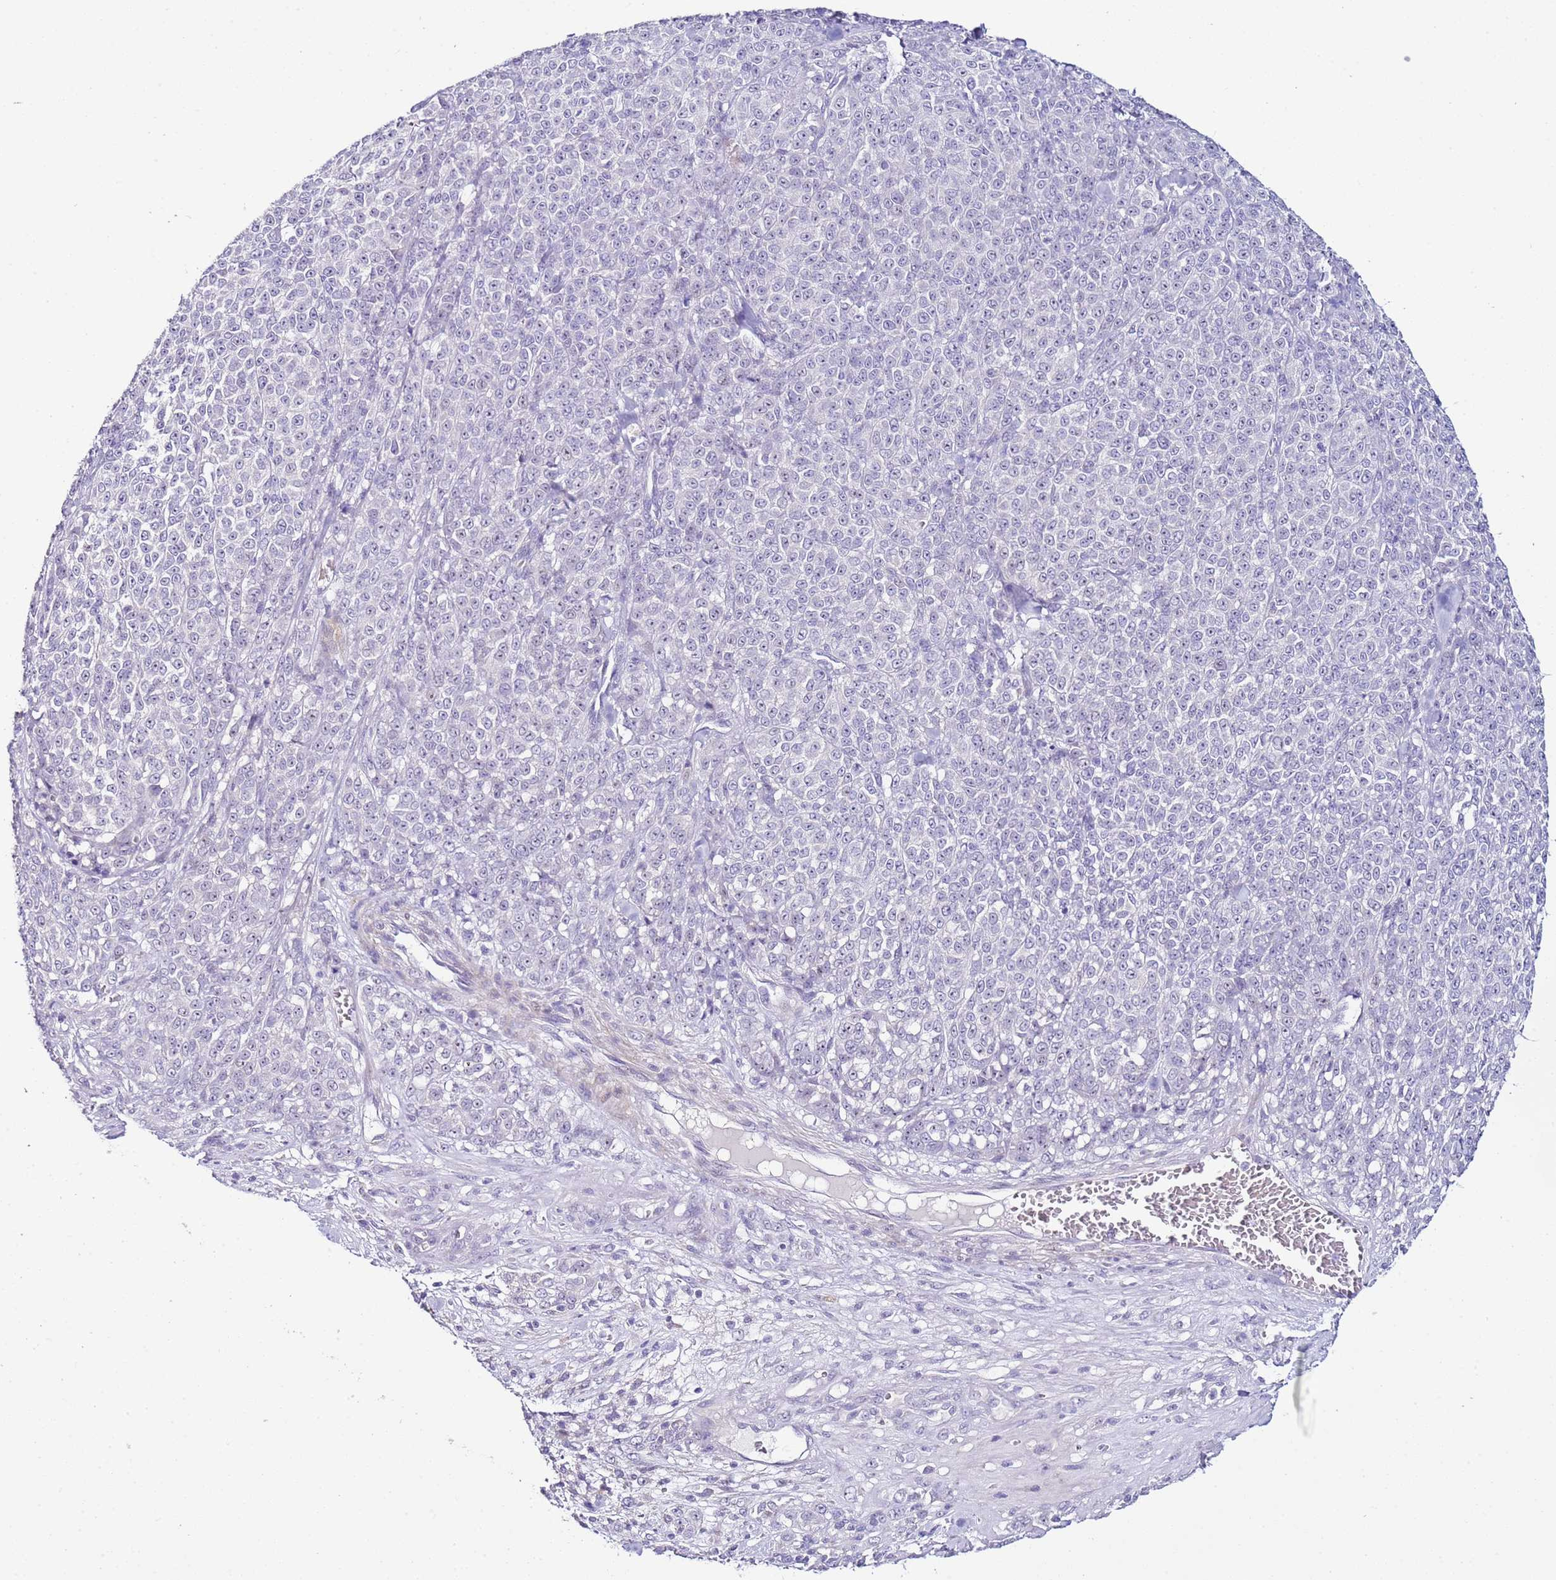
{"staining": {"intensity": "negative", "quantity": "none", "location": "none"}, "tissue": "melanoma", "cell_type": "Tumor cells", "image_type": "cancer", "snomed": [{"axis": "morphology", "description": "Normal tissue, NOS"}, {"axis": "morphology", "description": "Malignant melanoma, NOS"}, {"axis": "topography", "description": "Skin"}], "caption": "Photomicrograph shows no protein expression in tumor cells of malignant melanoma tissue.", "gene": "HGD", "patient": {"sex": "female", "age": 34}}